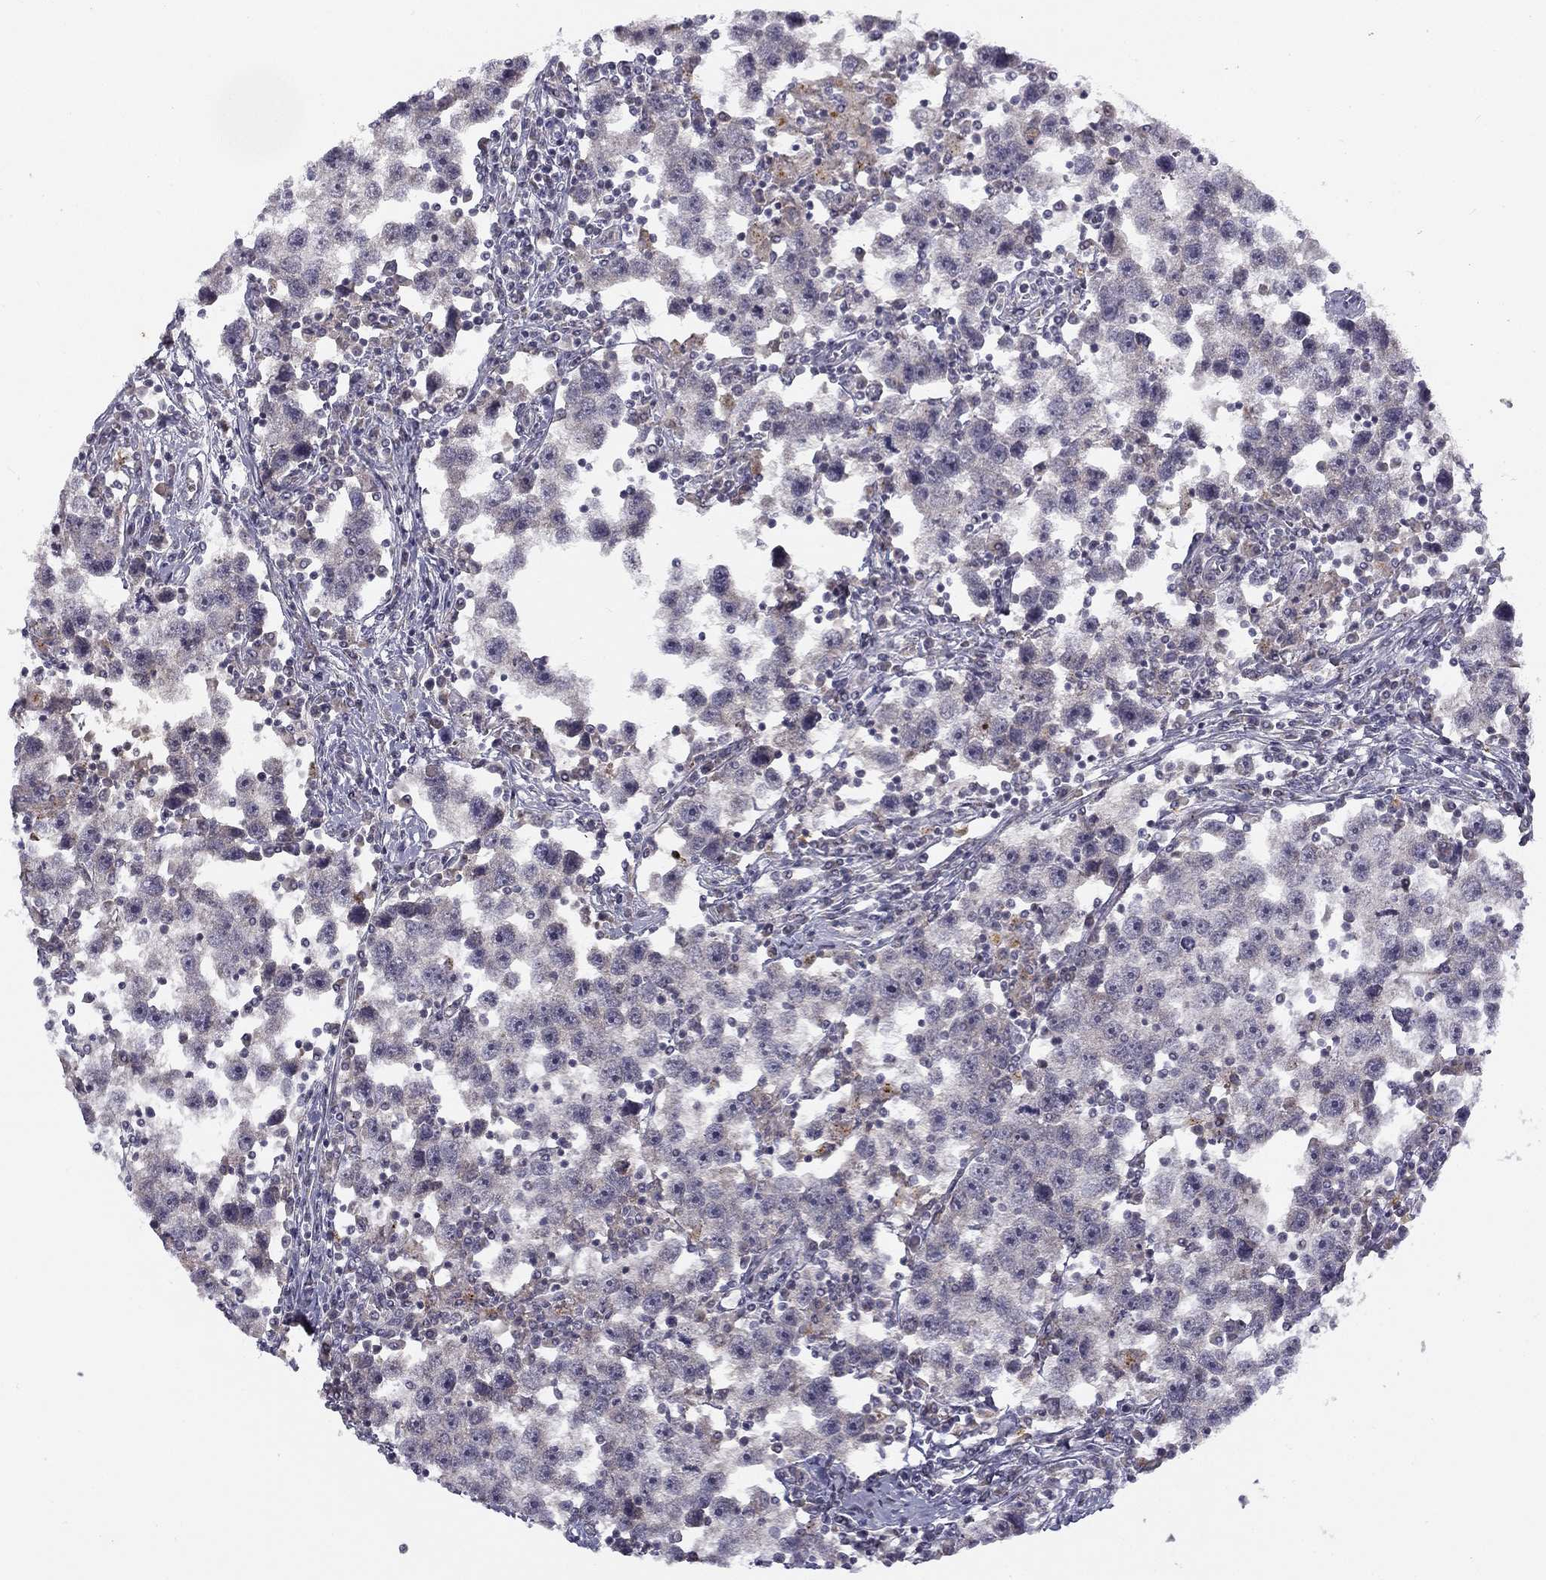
{"staining": {"intensity": "negative", "quantity": "none", "location": "none"}, "tissue": "testis cancer", "cell_type": "Tumor cells", "image_type": "cancer", "snomed": [{"axis": "morphology", "description": "Seminoma, NOS"}, {"axis": "topography", "description": "Testis"}], "caption": "Image shows no significant protein expression in tumor cells of testis seminoma. (Immunohistochemistry, brightfield microscopy, high magnification).", "gene": "CNR1", "patient": {"sex": "male", "age": 30}}